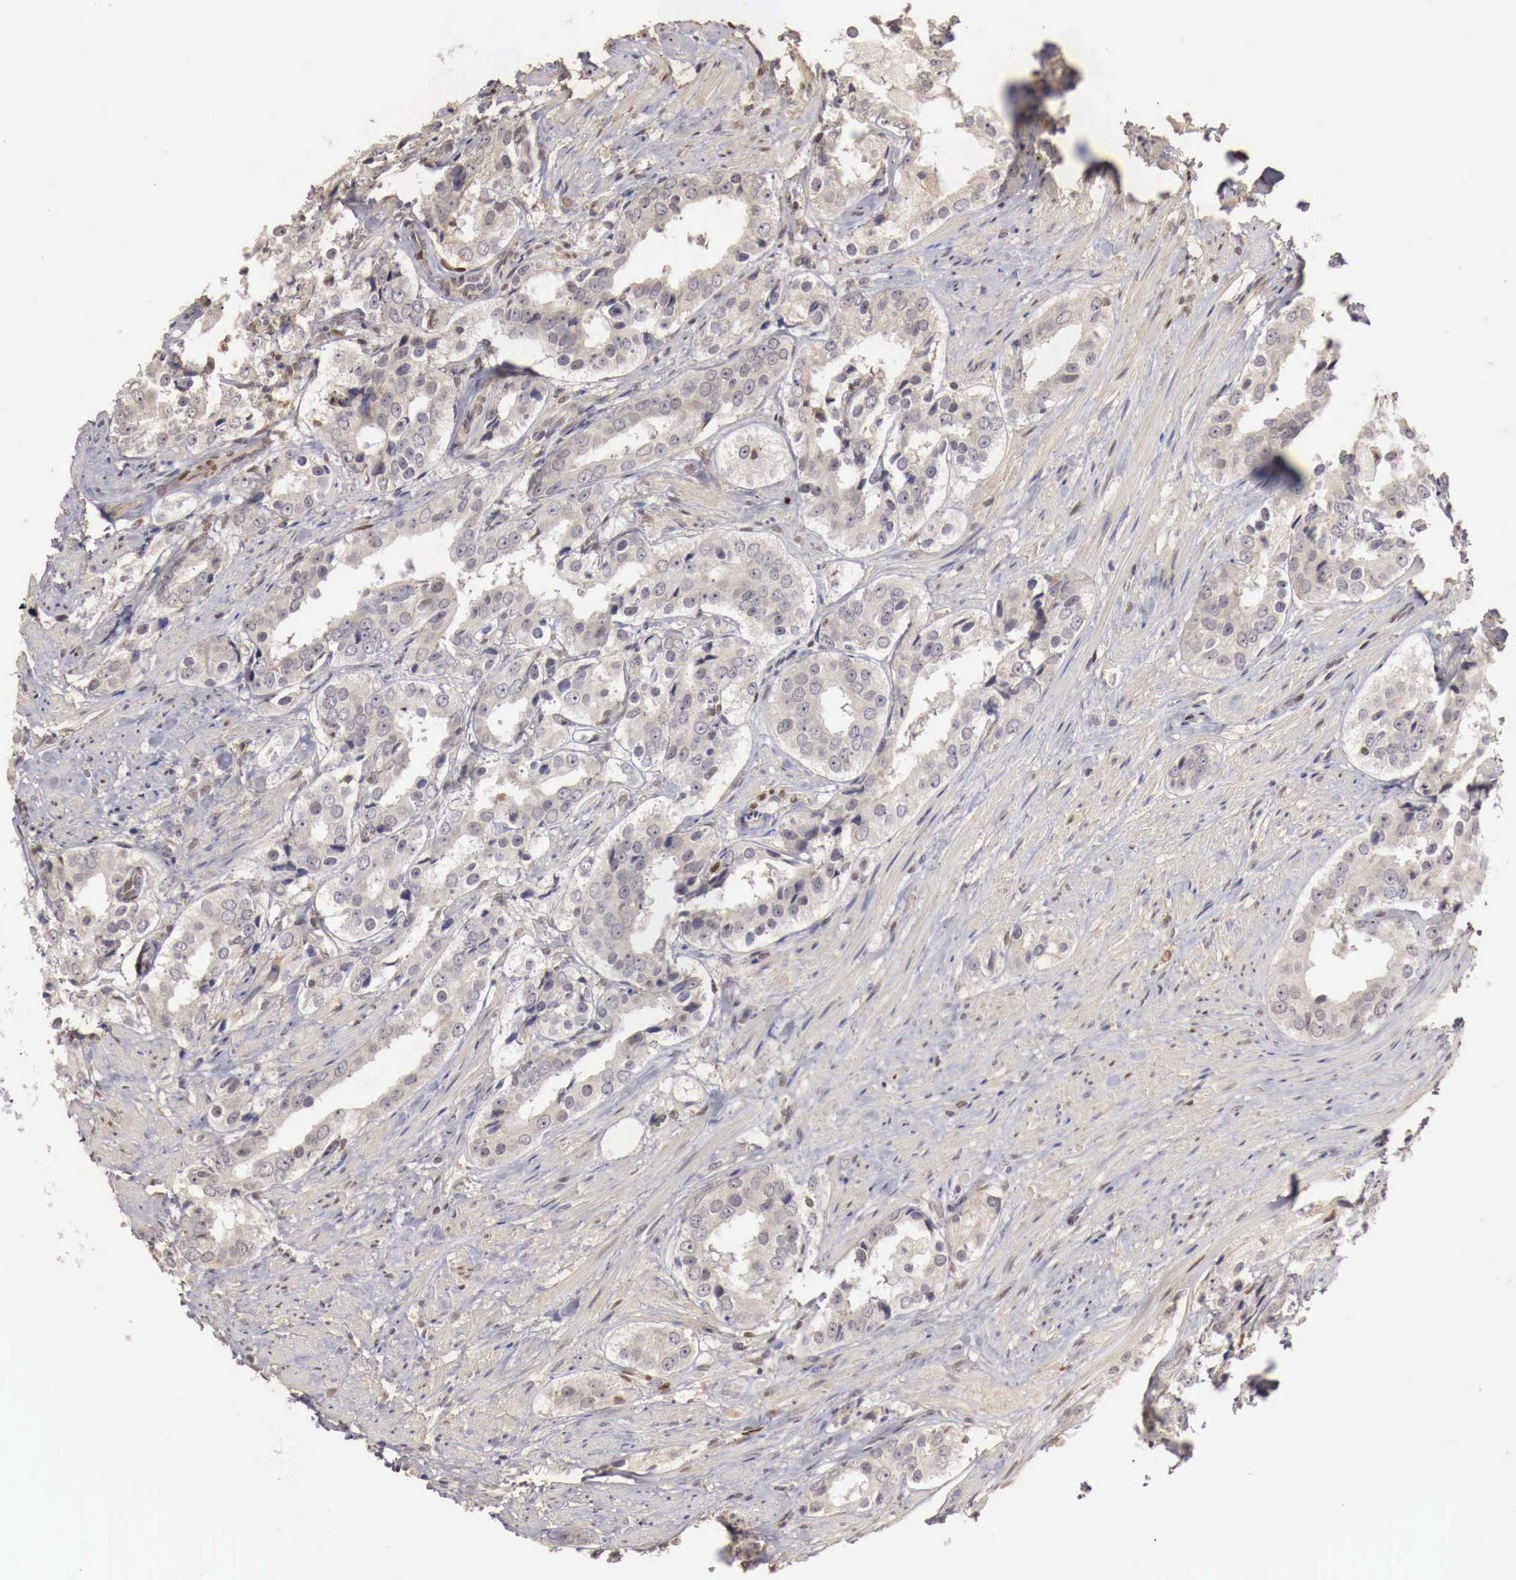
{"staining": {"intensity": "negative", "quantity": "none", "location": "none"}, "tissue": "prostate cancer", "cell_type": "Tumor cells", "image_type": "cancer", "snomed": [{"axis": "morphology", "description": "Adenocarcinoma, Medium grade"}, {"axis": "topography", "description": "Prostate"}], "caption": "Protein analysis of prostate cancer reveals no significant staining in tumor cells.", "gene": "KHDRBS2", "patient": {"sex": "male", "age": 73}}